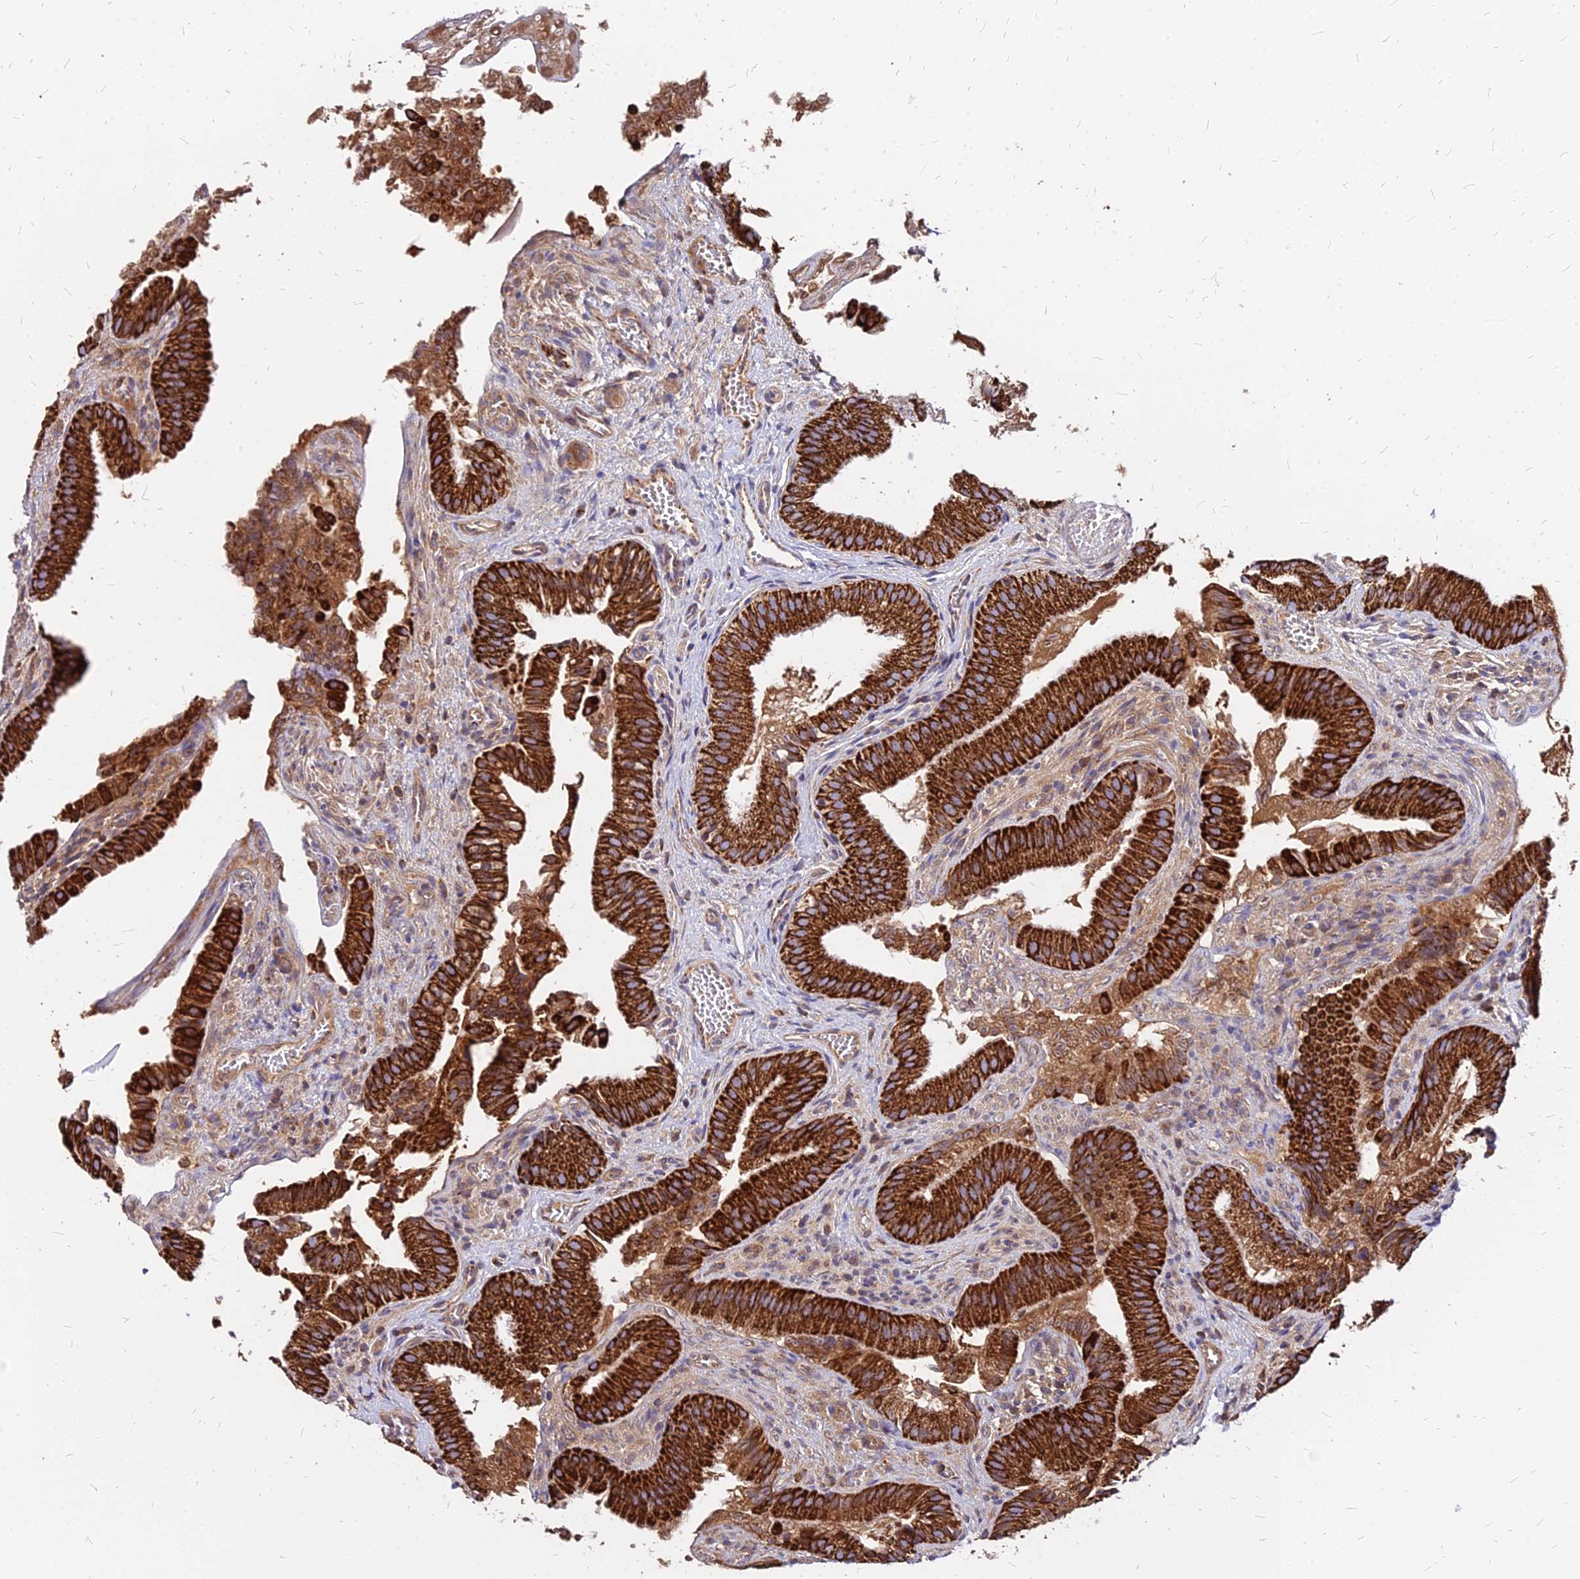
{"staining": {"intensity": "strong", "quantity": ">75%", "location": "cytoplasmic/membranous"}, "tissue": "gallbladder", "cell_type": "Glandular cells", "image_type": "normal", "snomed": [{"axis": "morphology", "description": "Normal tissue, NOS"}, {"axis": "topography", "description": "Gallbladder"}], "caption": "Glandular cells display strong cytoplasmic/membranous expression in approximately >75% of cells in normal gallbladder.", "gene": "DLD", "patient": {"sex": "female", "age": 30}}